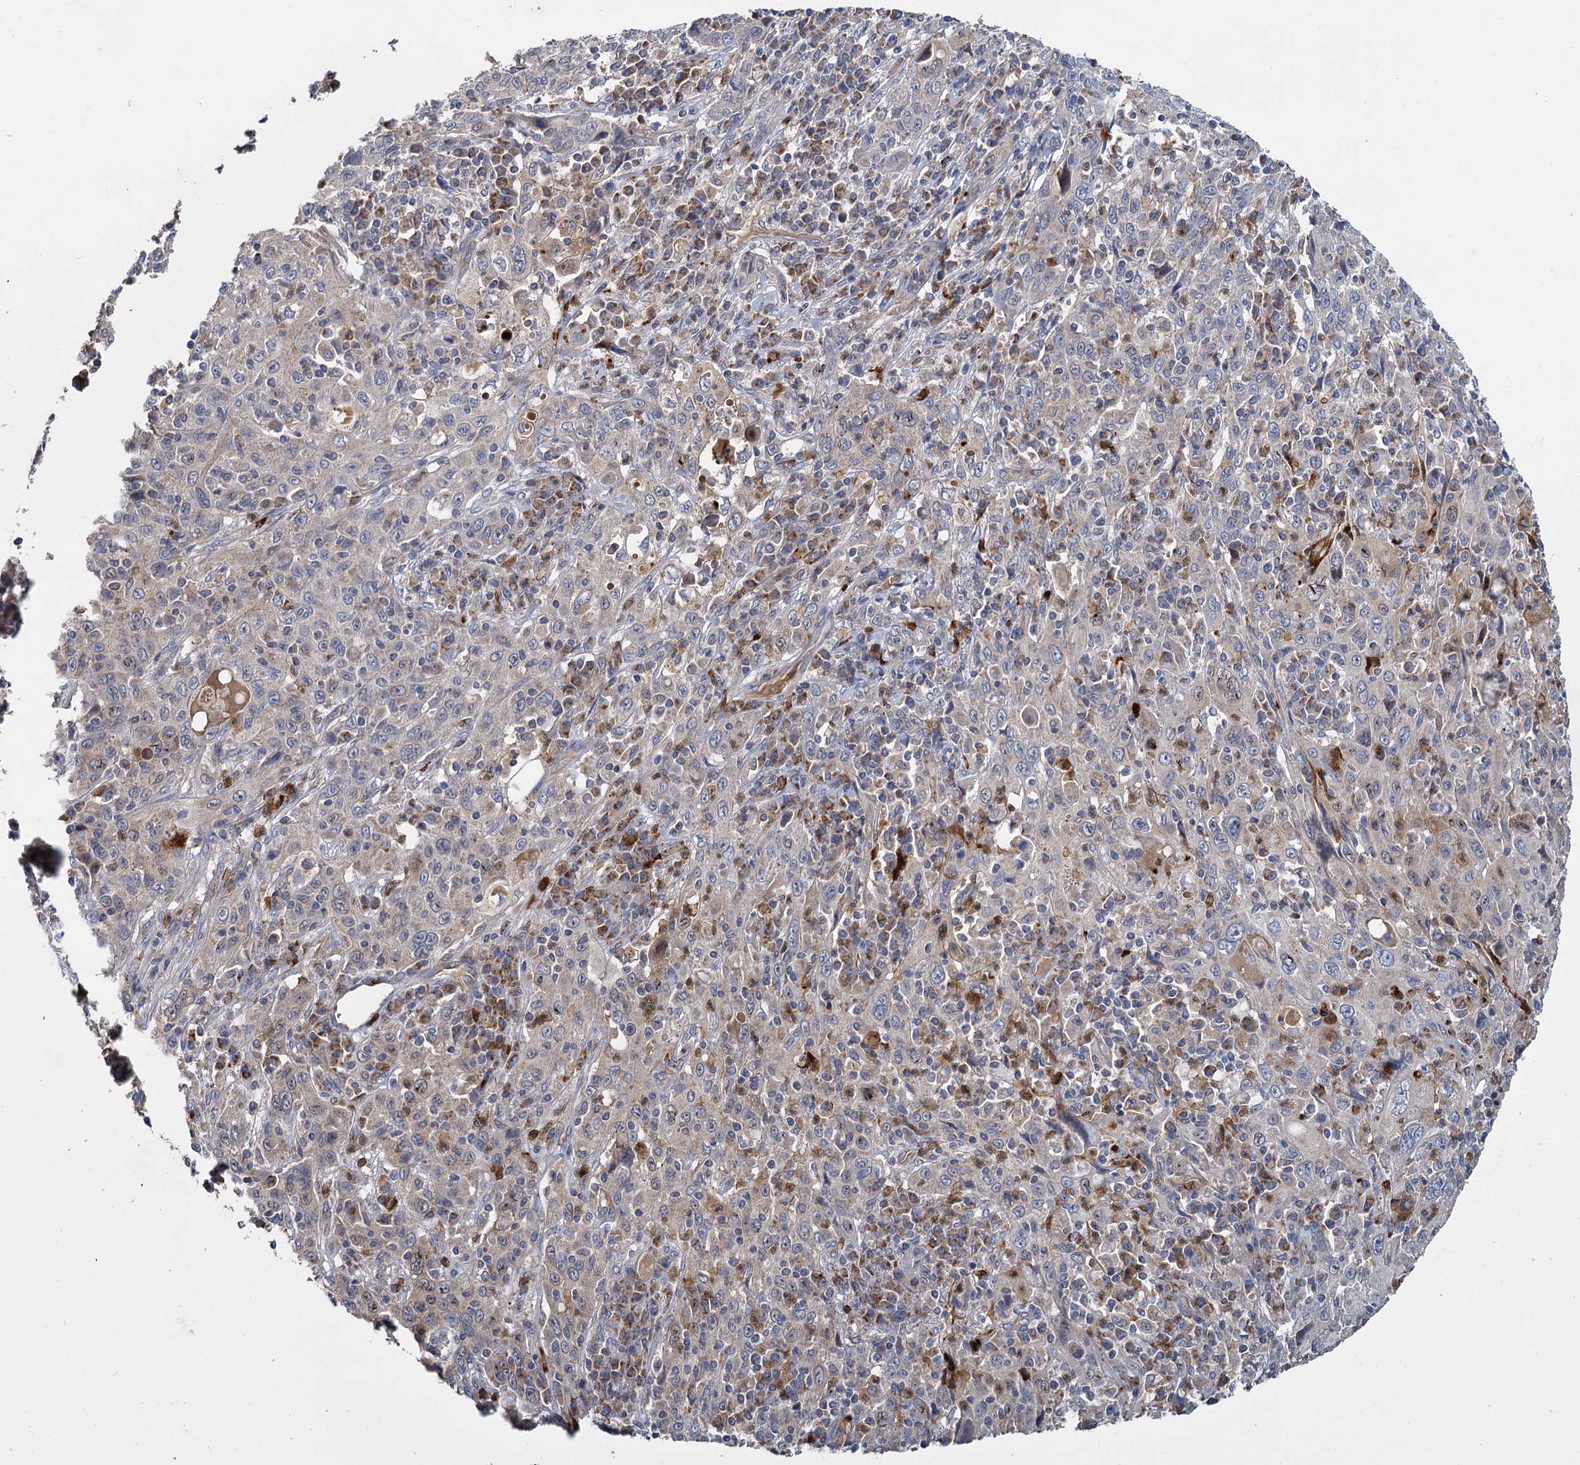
{"staining": {"intensity": "weak", "quantity": "<25%", "location": "cytoplasmic/membranous"}, "tissue": "cervical cancer", "cell_type": "Tumor cells", "image_type": "cancer", "snomed": [{"axis": "morphology", "description": "Squamous cell carcinoma, NOS"}, {"axis": "topography", "description": "Cervix"}], "caption": "This is a image of immunohistochemistry (IHC) staining of squamous cell carcinoma (cervical), which shows no positivity in tumor cells.", "gene": "DYNC2H1", "patient": {"sex": "female", "age": 46}}